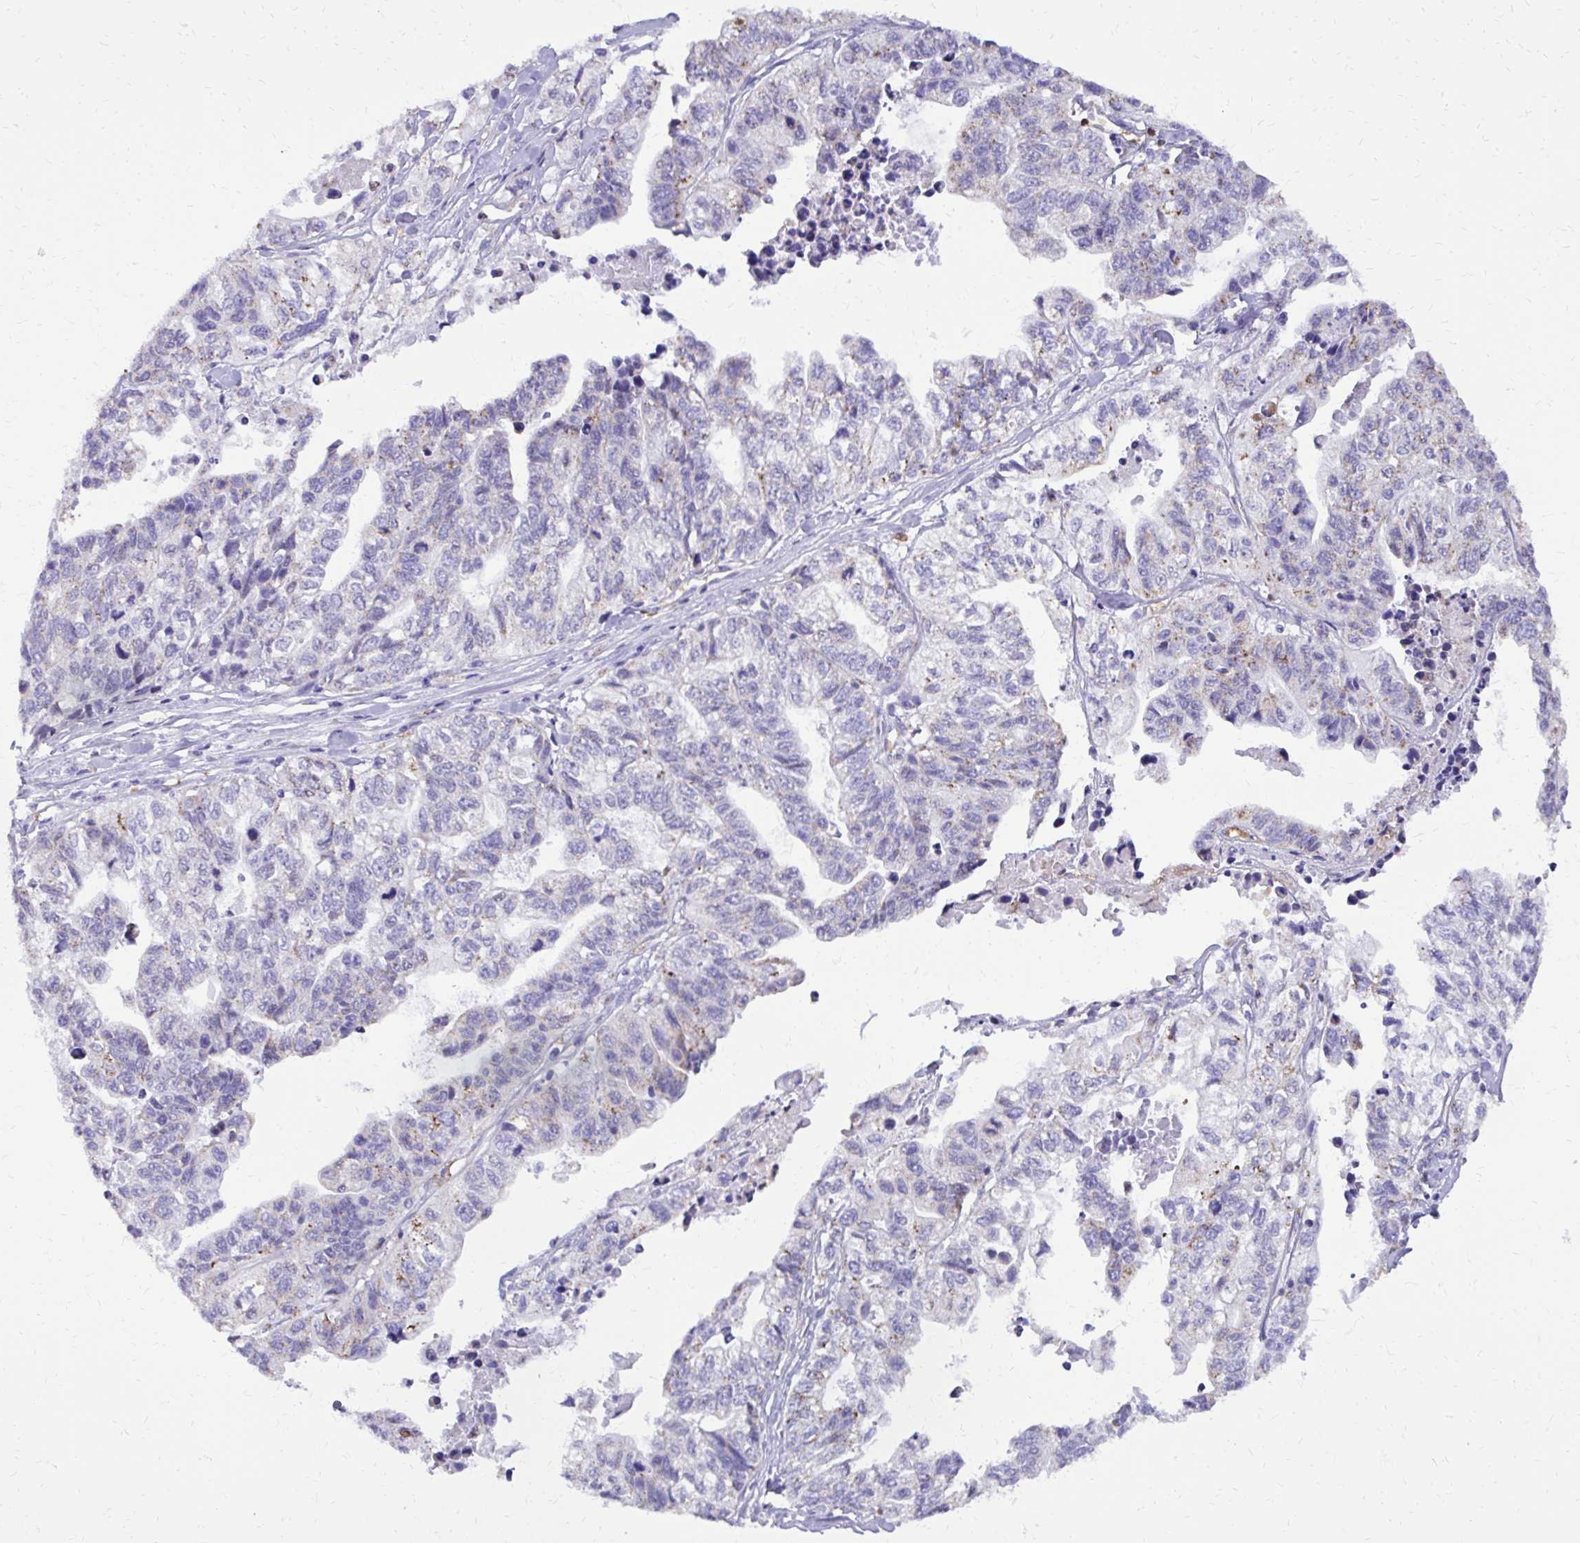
{"staining": {"intensity": "weak", "quantity": "<25%", "location": "cytoplasmic/membranous"}, "tissue": "stomach cancer", "cell_type": "Tumor cells", "image_type": "cancer", "snomed": [{"axis": "morphology", "description": "Adenocarcinoma, NOS"}, {"axis": "topography", "description": "Stomach, upper"}], "caption": "The immunohistochemistry micrograph has no significant staining in tumor cells of stomach cancer tissue. (Immunohistochemistry, brightfield microscopy, high magnification).", "gene": "CAT", "patient": {"sex": "female", "age": 67}}